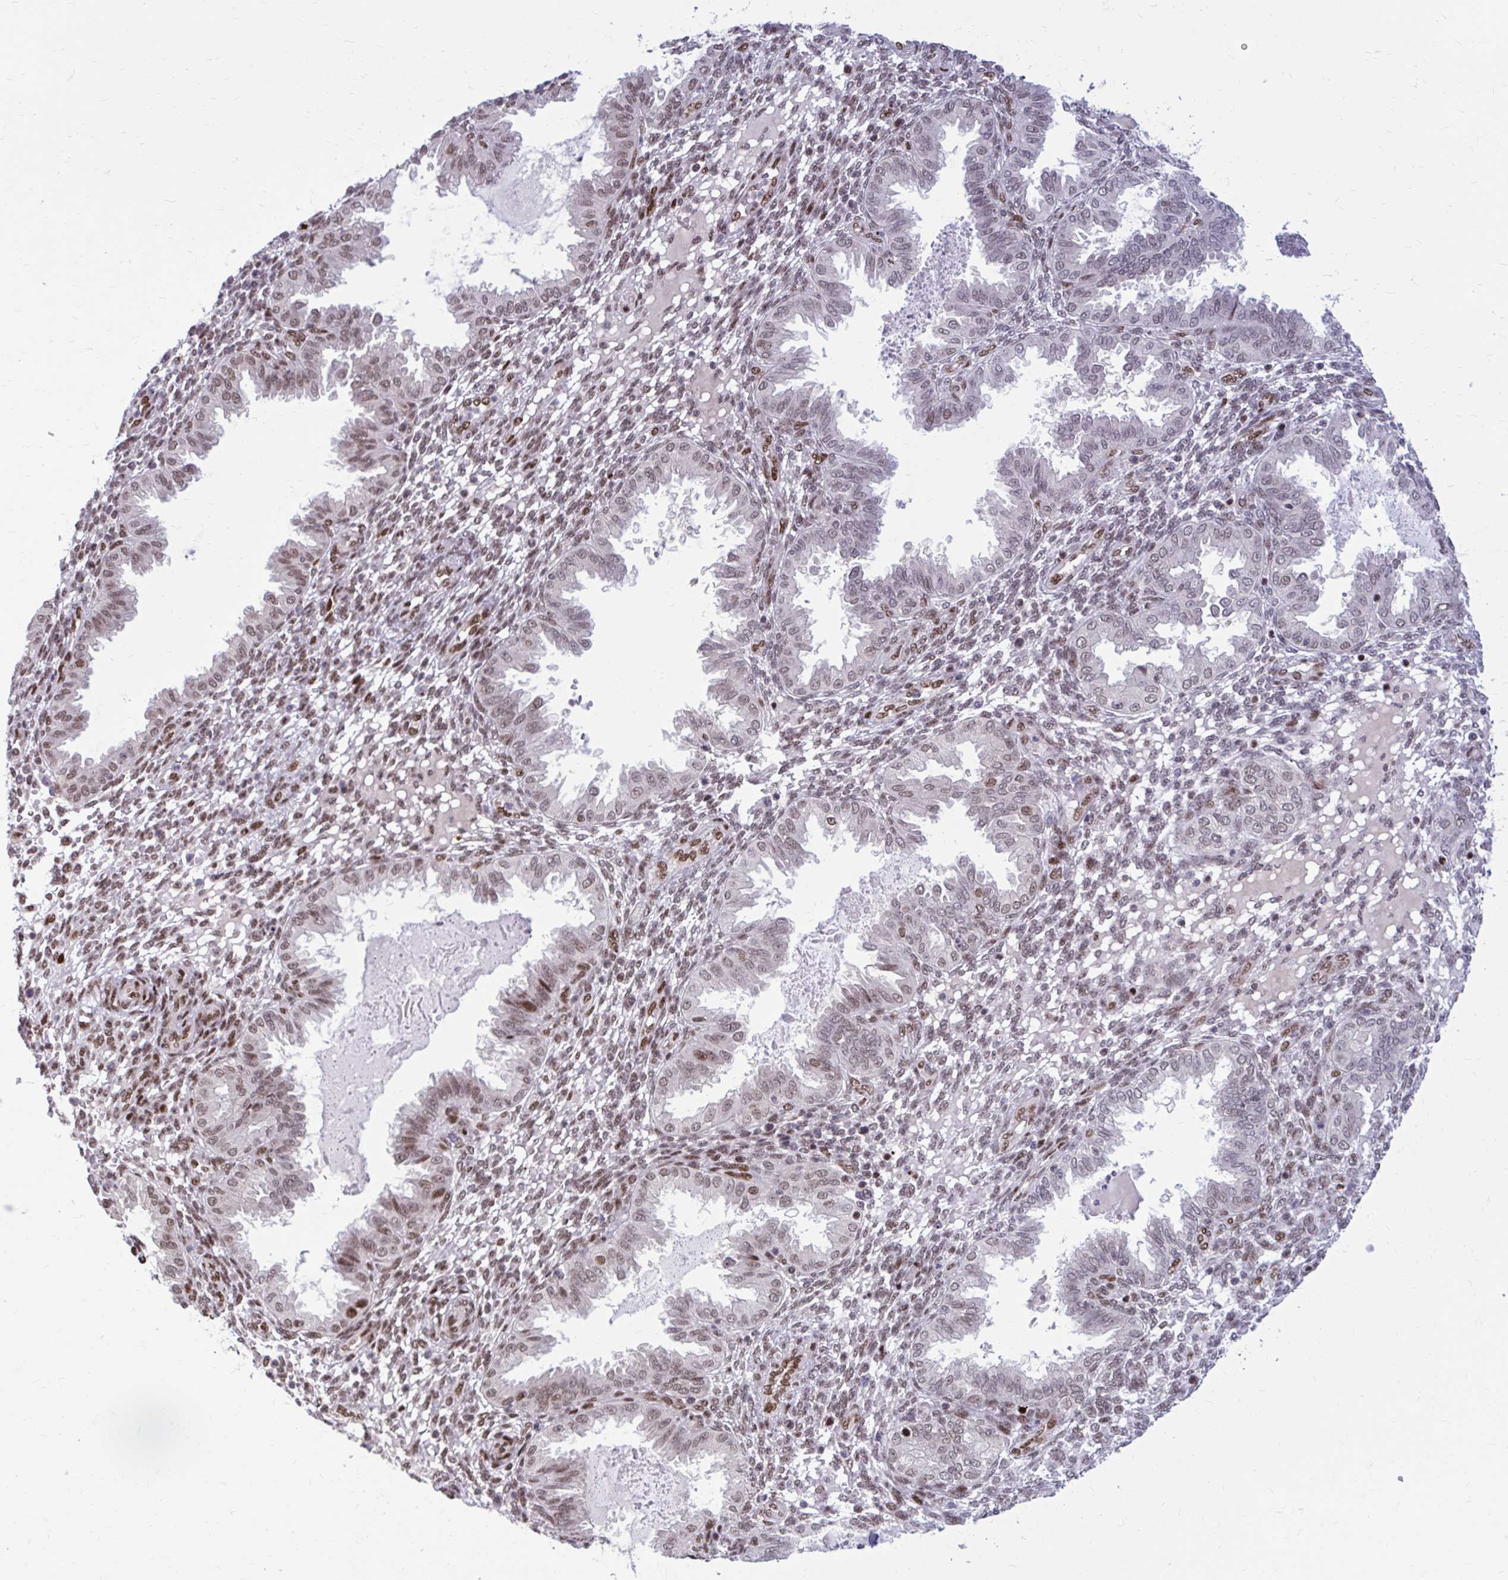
{"staining": {"intensity": "moderate", "quantity": "25%-75%", "location": "nuclear"}, "tissue": "endometrium", "cell_type": "Cells in endometrial stroma", "image_type": "normal", "snomed": [{"axis": "morphology", "description": "Normal tissue, NOS"}, {"axis": "topography", "description": "Endometrium"}], "caption": "Moderate nuclear positivity for a protein is present in about 25%-75% of cells in endometrial stroma of benign endometrium using immunohistochemistry.", "gene": "PSME4", "patient": {"sex": "female", "age": 33}}